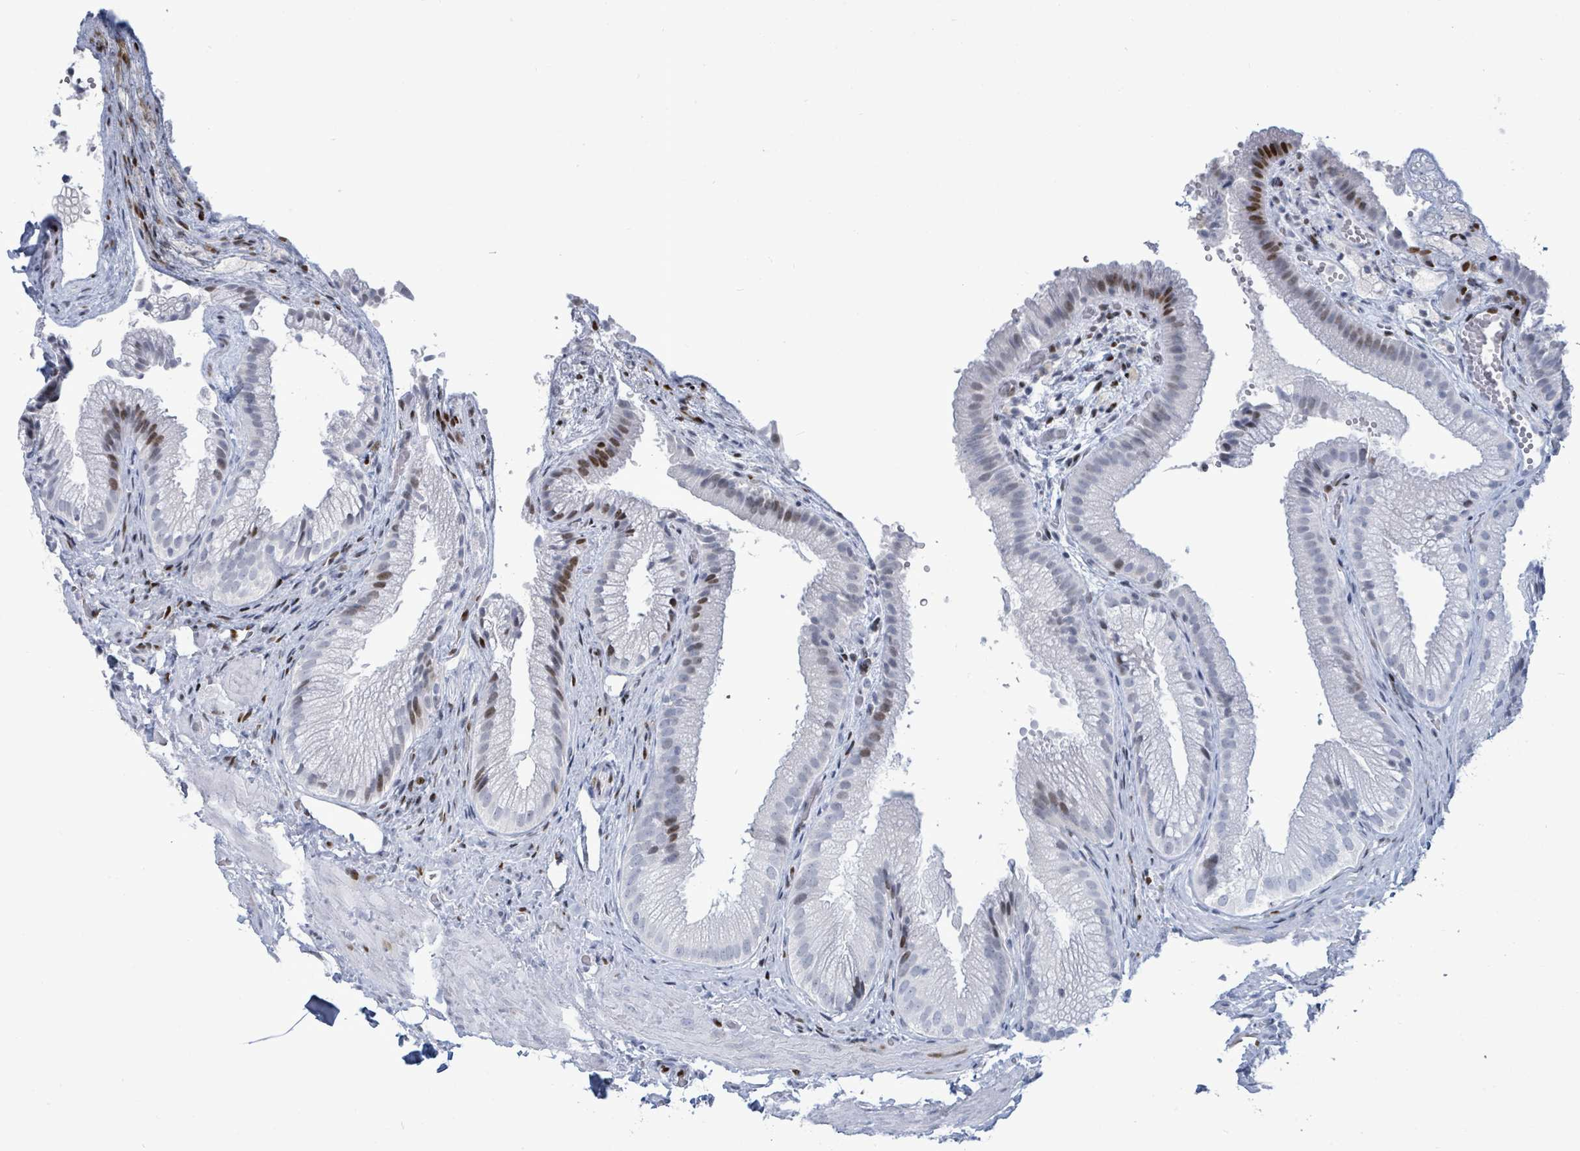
{"staining": {"intensity": "moderate", "quantity": "<25%", "location": "nuclear"}, "tissue": "gallbladder", "cell_type": "Glandular cells", "image_type": "normal", "snomed": [{"axis": "morphology", "description": "Normal tissue, NOS"}, {"axis": "morphology", "description": "Inflammation, NOS"}, {"axis": "topography", "description": "Gallbladder"}], "caption": "High-power microscopy captured an immunohistochemistry image of unremarkable gallbladder, revealing moderate nuclear staining in about <25% of glandular cells. Ihc stains the protein of interest in brown and the nuclei are stained blue.", "gene": "MALL", "patient": {"sex": "male", "age": 51}}